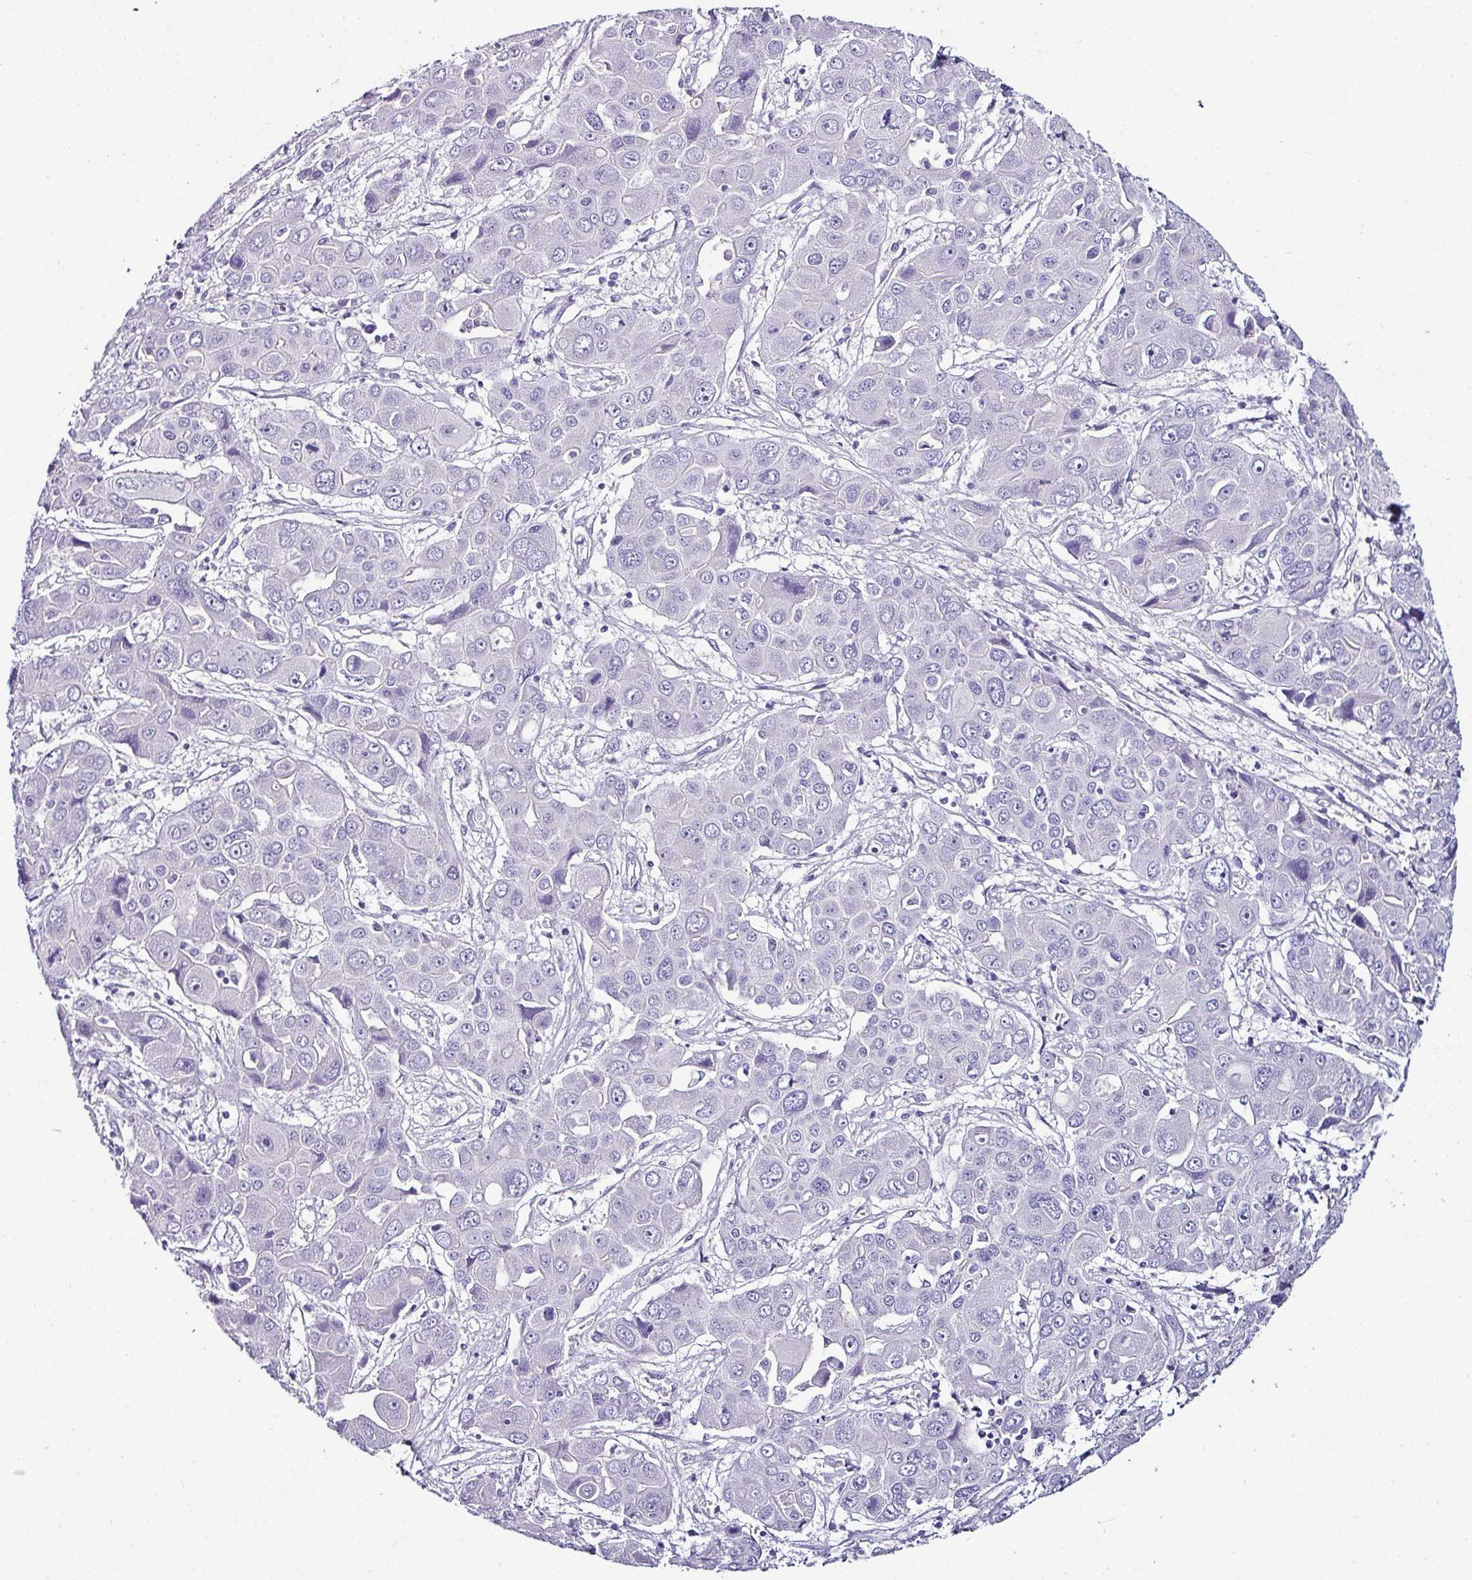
{"staining": {"intensity": "negative", "quantity": "none", "location": "none"}, "tissue": "liver cancer", "cell_type": "Tumor cells", "image_type": "cancer", "snomed": [{"axis": "morphology", "description": "Cholangiocarcinoma"}, {"axis": "topography", "description": "Liver"}], "caption": "High magnification brightfield microscopy of liver cancer (cholangiocarcinoma) stained with DAB (brown) and counterstained with hematoxylin (blue): tumor cells show no significant expression. Brightfield microscopy of immunohistochemistry (IHC) stained with DAB (3,3'-diaminobenzidine) (brown) and hematoxylin (blue), captured at high magnification.", "gene": "NAPSA", "patient": {"sex": "male", "age": 67}}